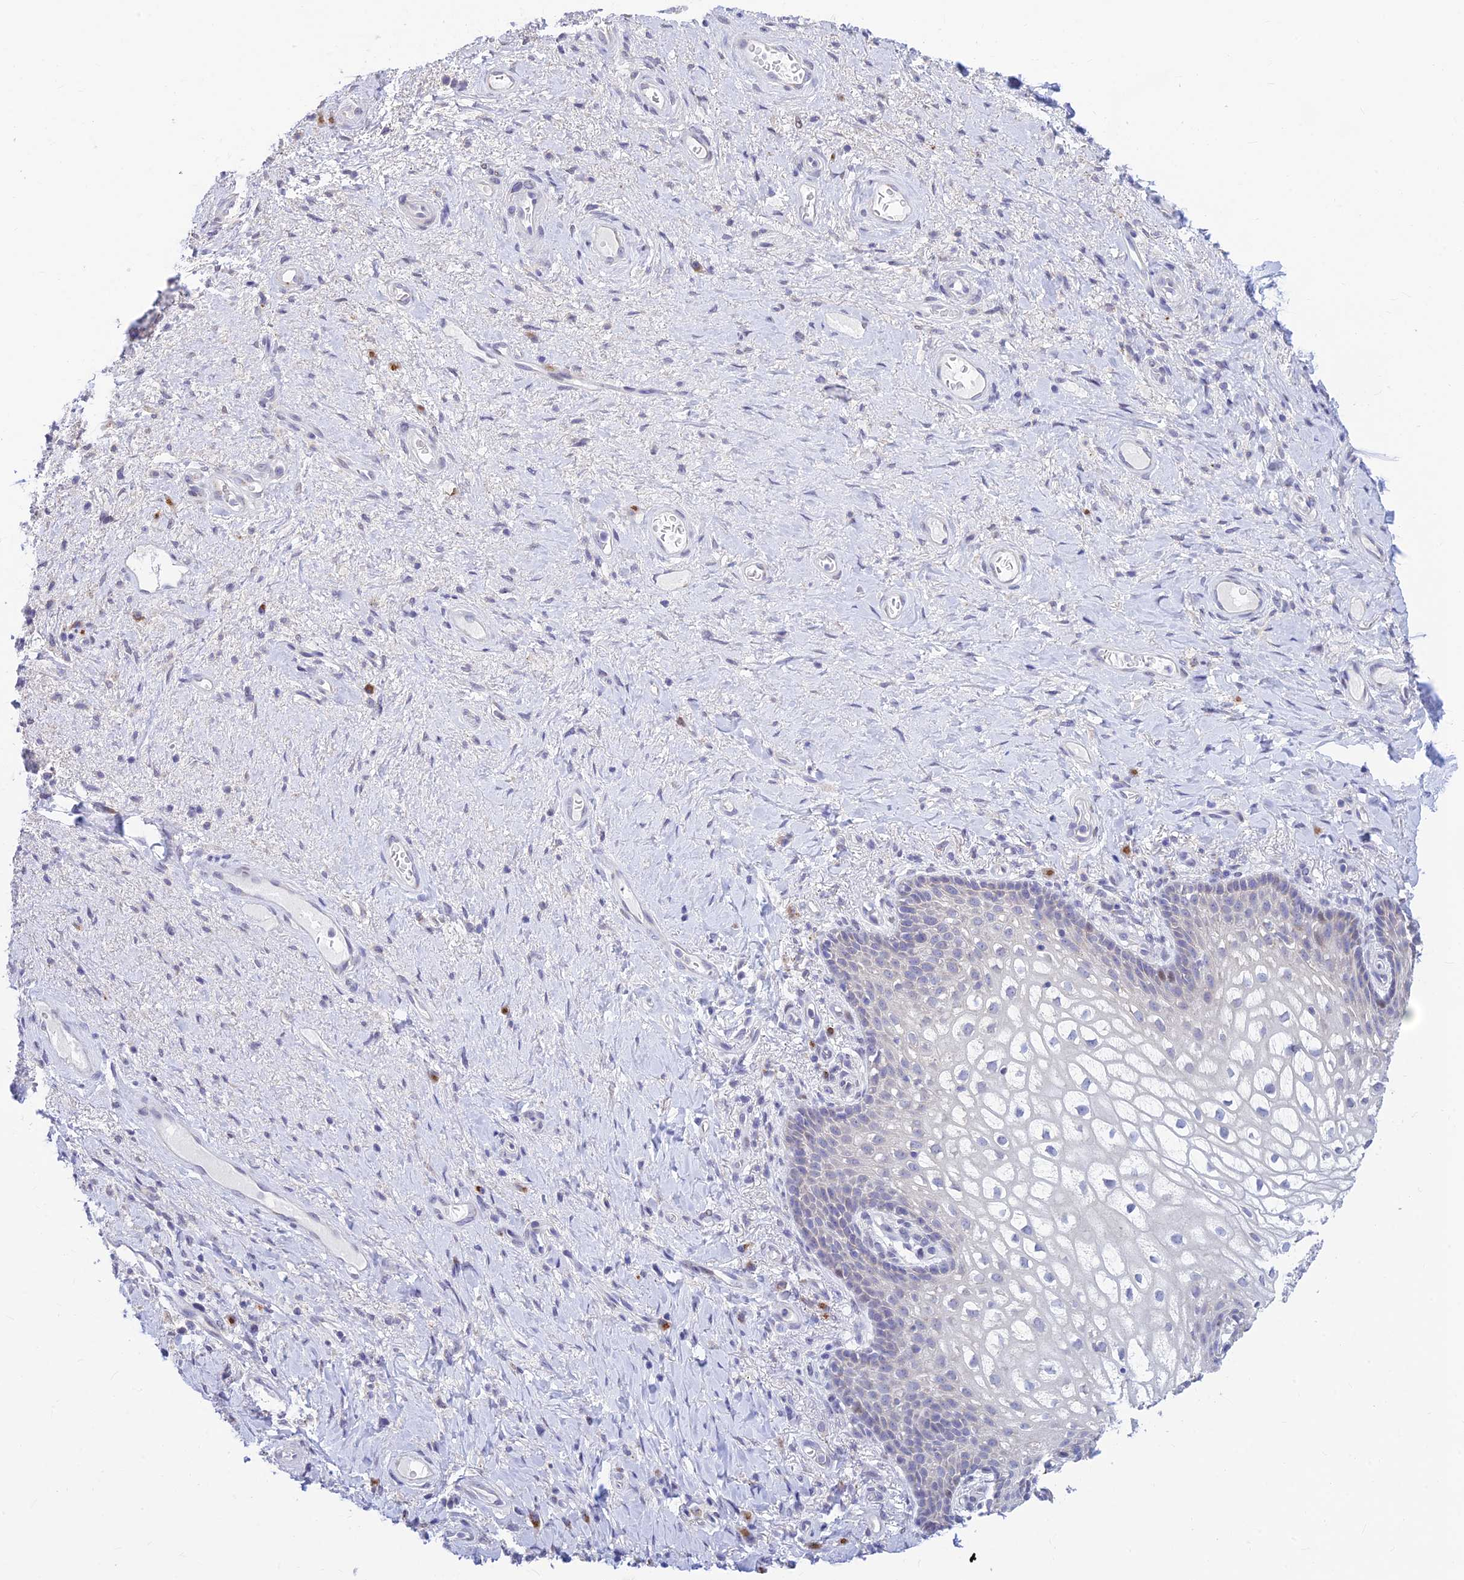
{"staining": {"intensity": "negative", "quantity": "none", "location": "none"}, "tissue": "vagina", "cell_type": "Squamous epithelial cells", "image_type": "normal", "snomed": [{"axis": "morphology", "description": "Normal tissue, NOS"}, {"axis": "topography", "description": "Vagina"}], "caption": "Protein analysis of benign vagina displays no significant expression in squamous epithelial cells. (DAB immunohistochemistry (IHC) visualized using brightfield microscopy, high magnification).", "gene": "INKA1", "patient": {"sex": "female", "age": 60}}